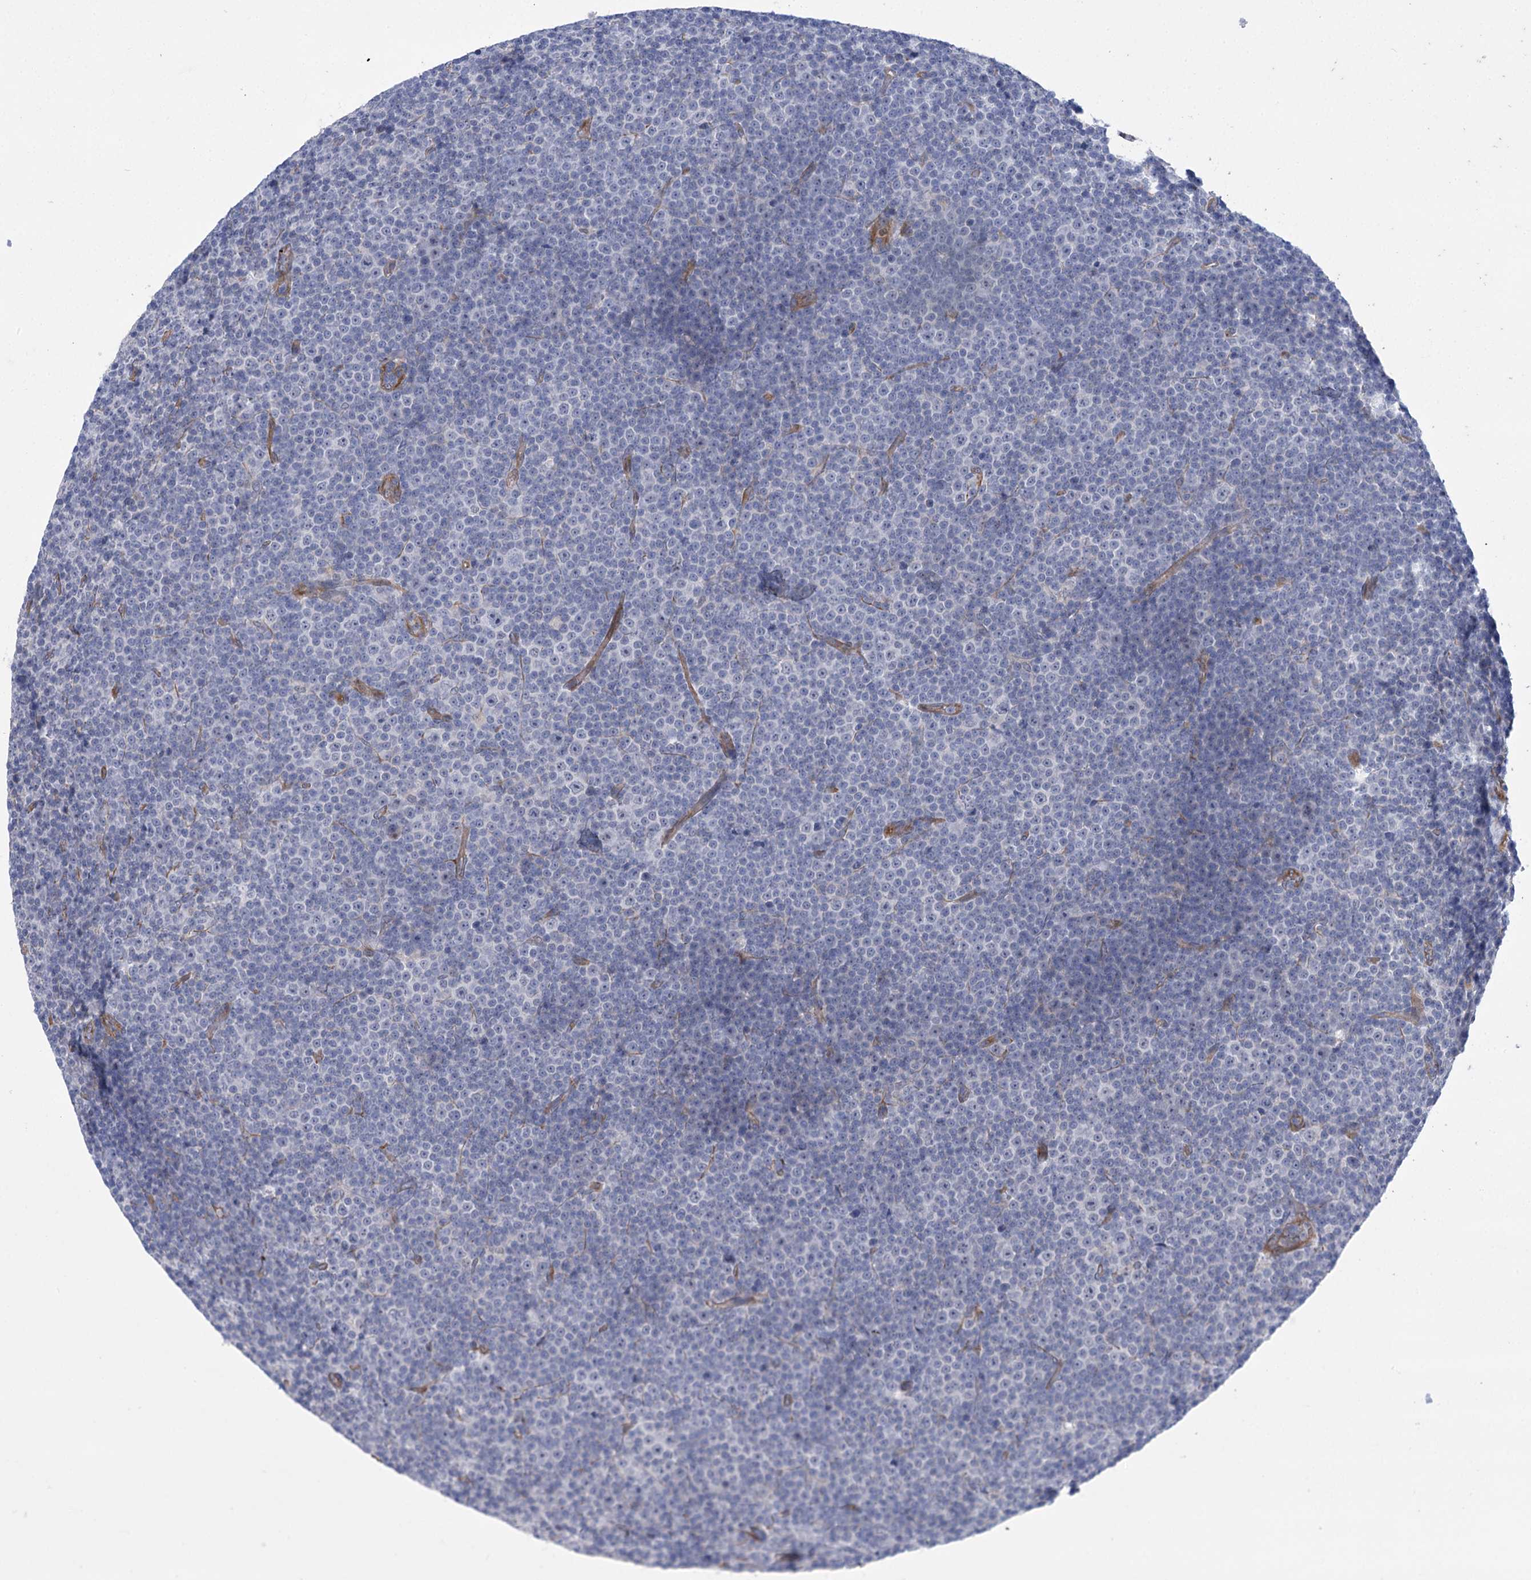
{"staining": {"intensity": "negative", "quantity": "none", "location": "none"}, "tissue": "lymphoma", "cell_type": "Tumor cells", "image_type": "cancer", "snomed": [{"axis": "morphology", "description": "Malignant lymphoma, non-Hodgkin's type, Low grade"}, {"axis": "topography", "description": "Lymph node"}], "caption": "Photomicrograph shows no protein positivity in tumor cells of malignant lymphoma, non-Hodgkin's type (low-grade) tissue.", "gene": "THAP6", "patient": {"sex": "female", "age": 67}}